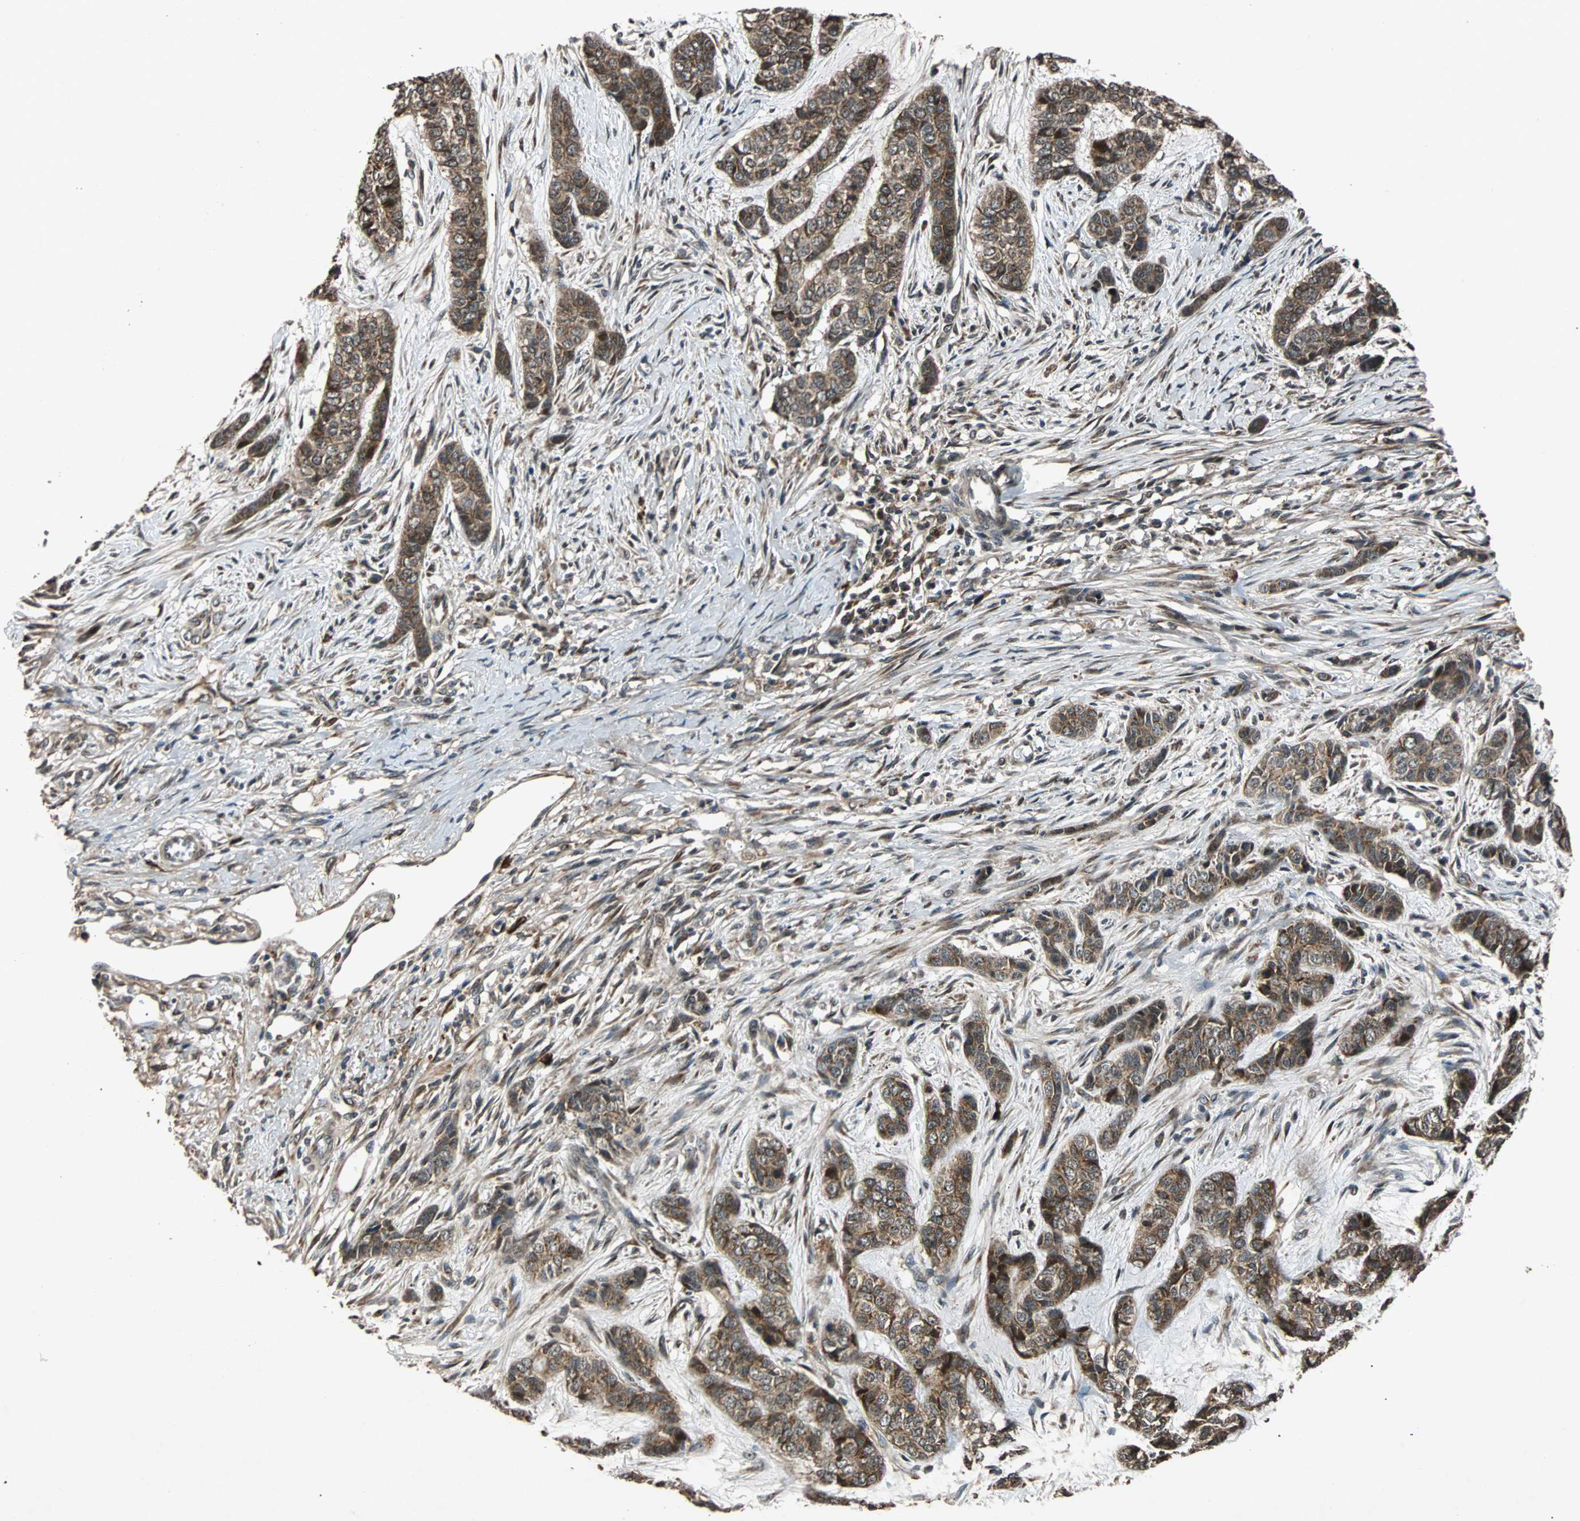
{"staining": {"intensity": "strong", "quantity": ">75%", "location": "cytoplasmic/membranous"}, "tissue": "skin cancer", "cell_type": "Tumor cells", "image_type": "cancer", "snomed": [{"axis": "morphology", "description": "Basal cell carcinoma"}, {"axis": "topography", "description": "Skin"}], "caption": "Strong cytoplasmic/membranous staining for a protein is identified in about >75% of tumor cells of basal cell carcinoma (skin) using immunohistochemistry (IHC).", "gene": "USP31", "patient": {"sex": "female", "age": 64}}